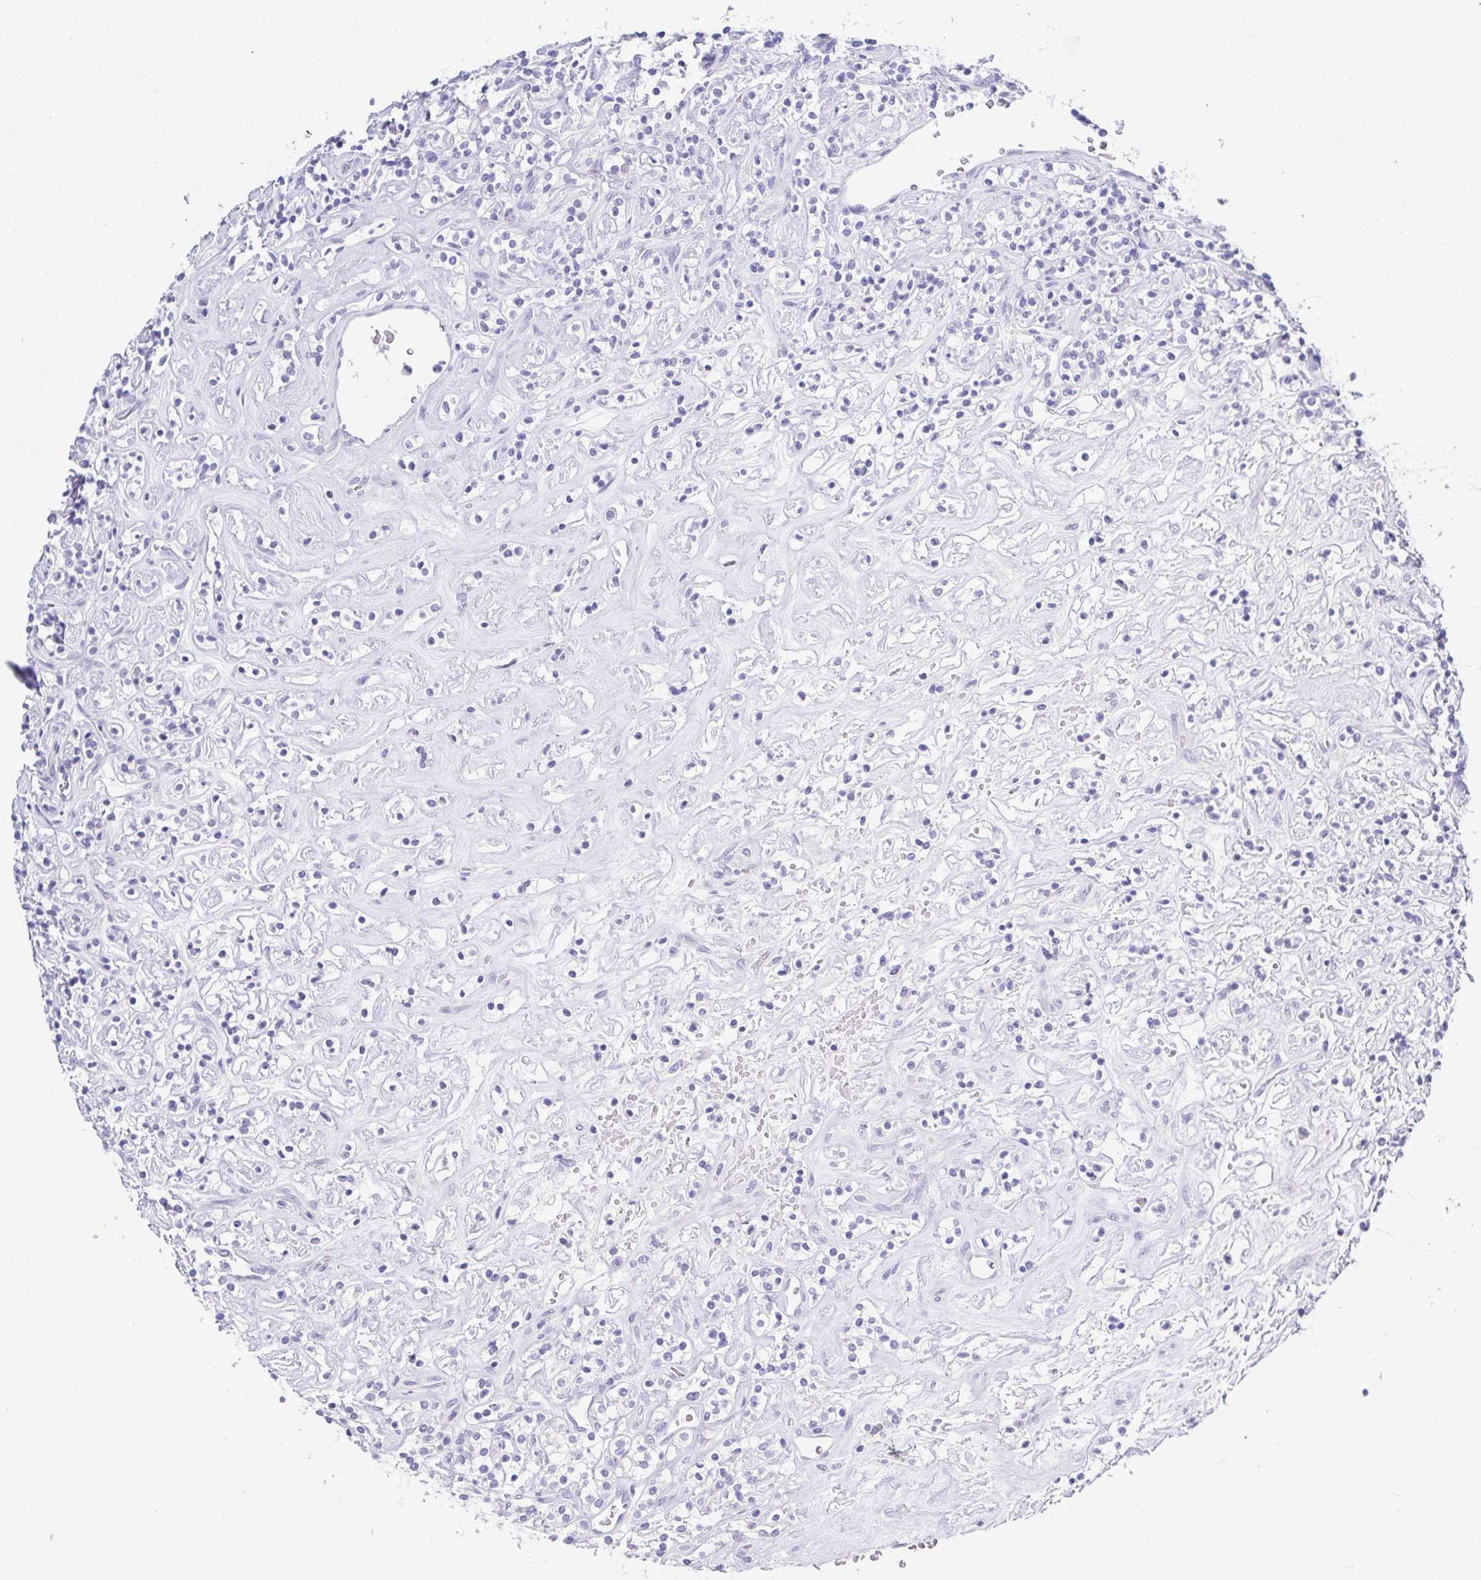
{"staining": {"intensity": "negative", "quantity": "none", "location": "none"}, "tissue": "renal cancer", "cell_type": "Tumor cells", "image_type": "cancer", "snomed": [{"axis": "morphology", "description": "Adenocarcinoma, NOS"}, {"axis": "topography", "description": "Kidney"}], "caption": "An immunohistochemistry (IHC) image of renal adenocarcinoma is shown. There is no staining in tumor cells of renal adenocarcinoma.", "gene": "A1BG", "patient": {"sex": "male", "age": 77}}